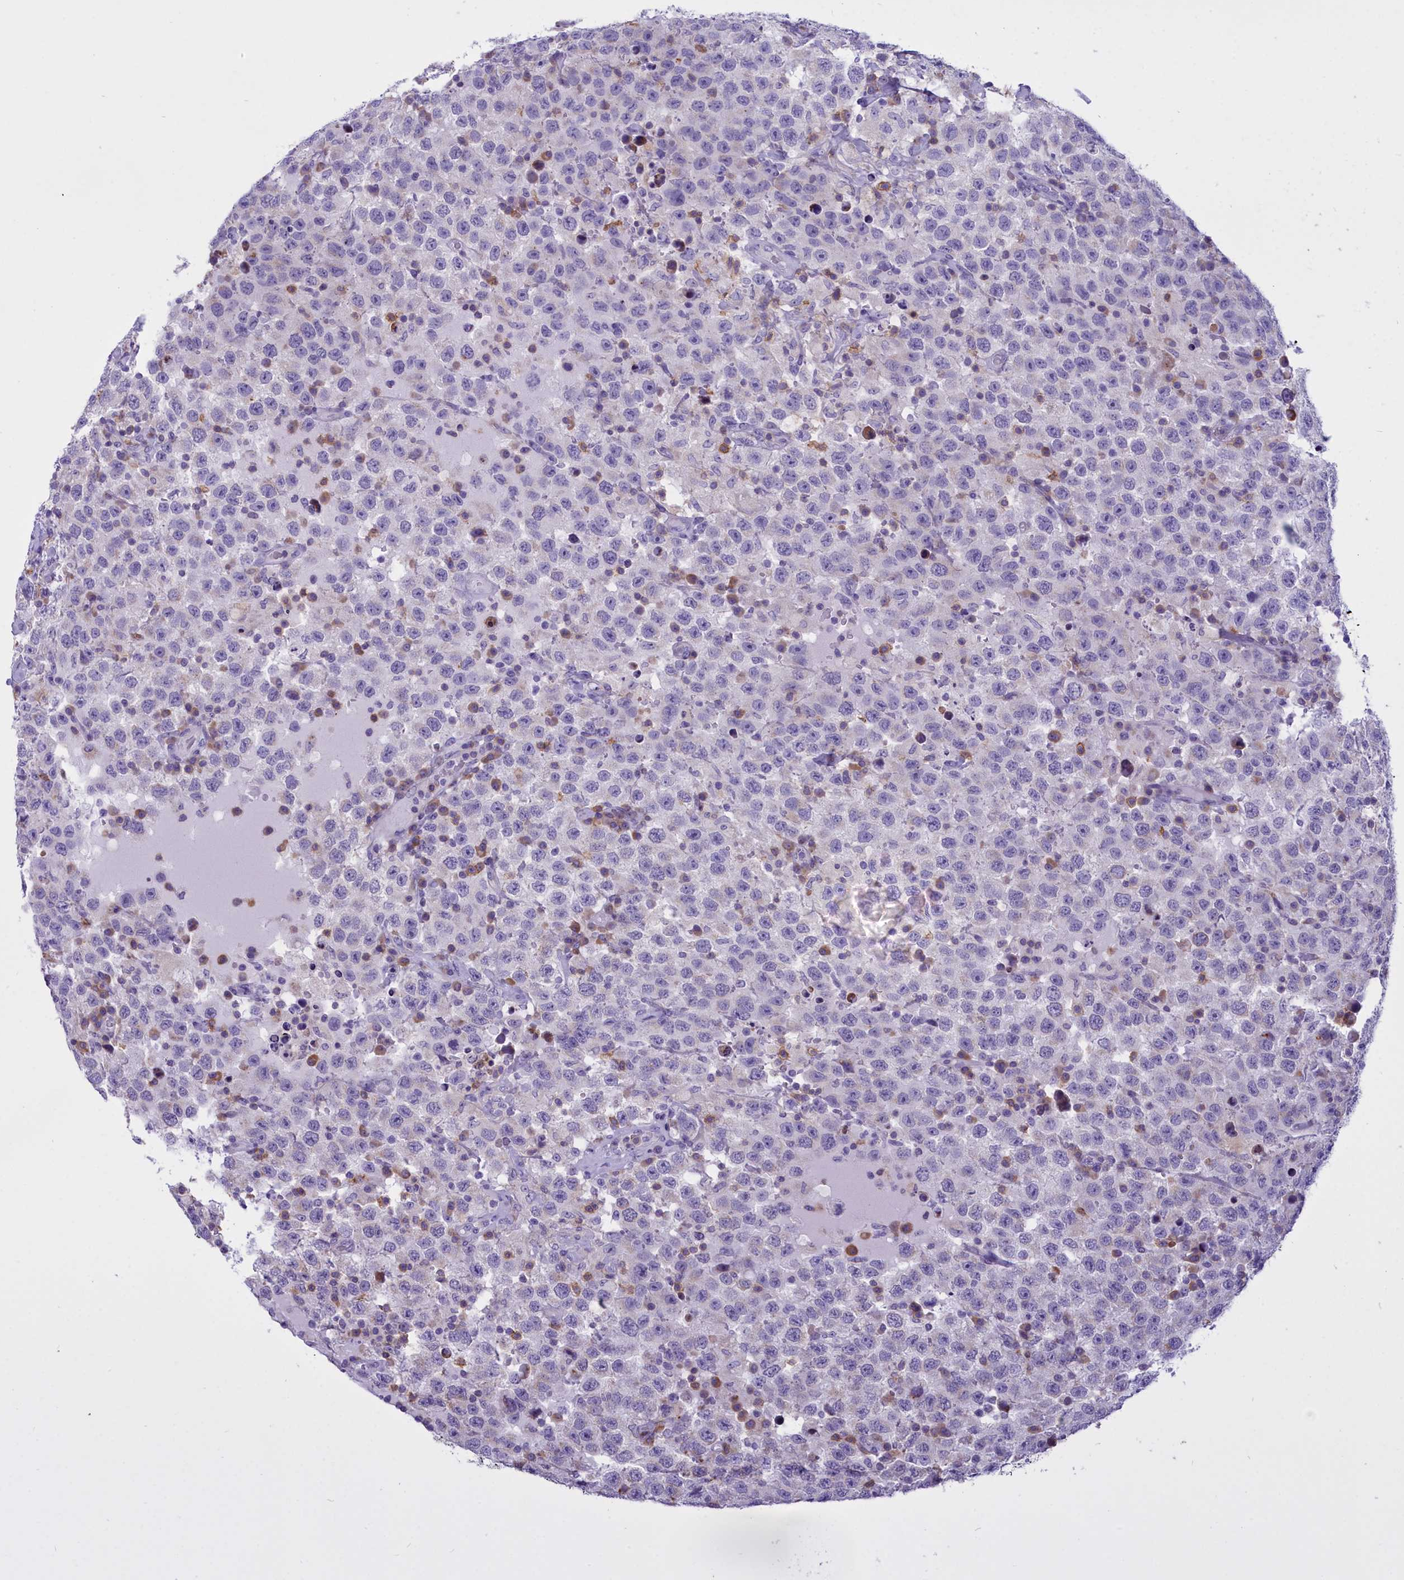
{"staining": {"intensity": "negative", "quantity": "none", "location": "none"}, "tissue": "testis cancer", "cell_type": "Tumor cells", "image_type": "cancer", "snomed": [{"axis": "morphology", "description": "Seminoma, NOS"}, {"axis": "topography", "description": "Testis"}], "caption": "Immunohistochemical staining of testis cancer exhibits no significant expression in tumor cells. (DAB (3,3'-diaminobenzidine) immunohistochemistry (IHC) visualized using brightfield microscopy, high magnification).", "gene": "CD5", "patient": {"sex": "male", "age": 41}}